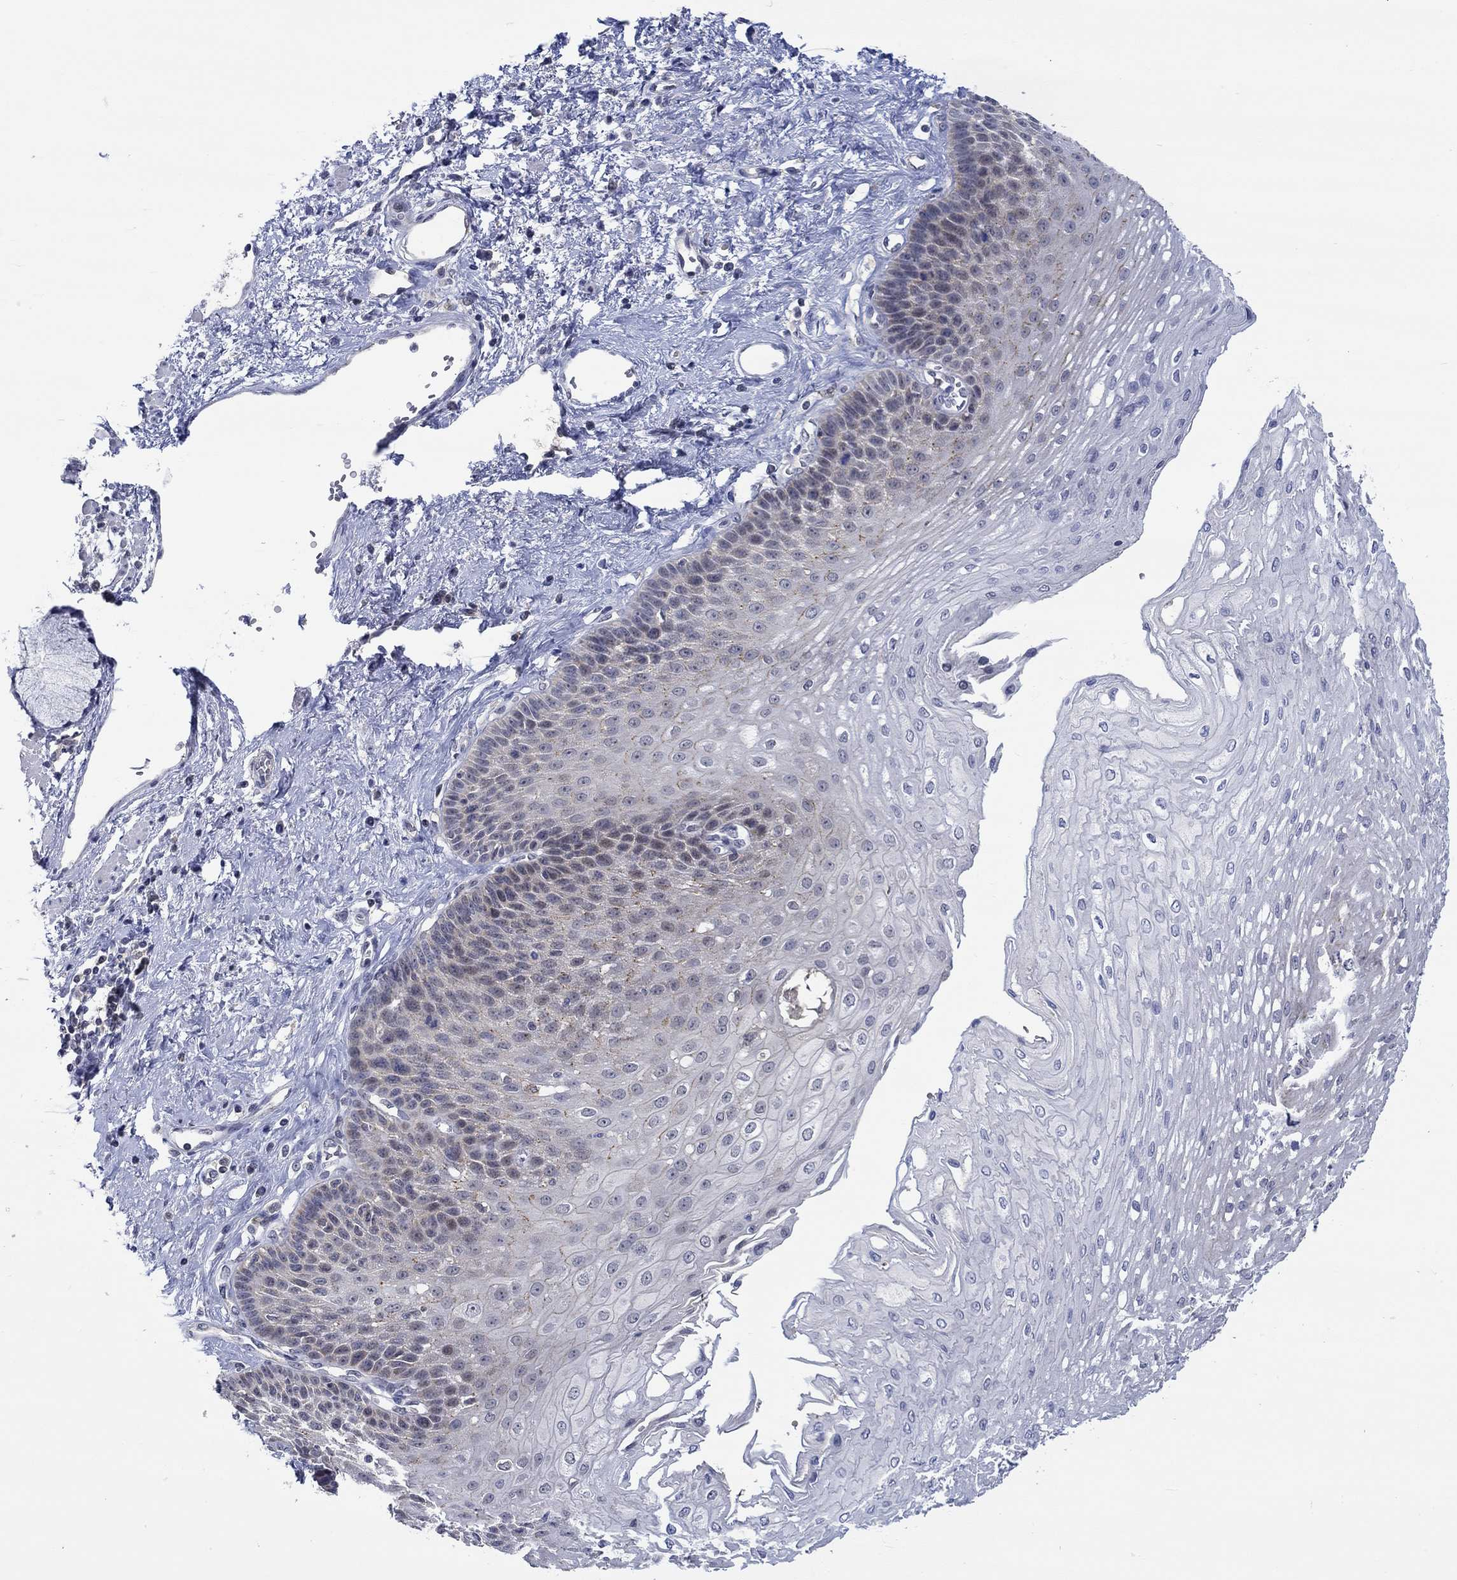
{"staining": {"intensity": "moderate", "quantity": "<25%", "location": "cytoplasmic/membranous"}, "tissue": "esophagus", "cell_type": "Squamous epithelial cells", "image_type": "normal", "snomed": [{"axis": "morphology", "description": "Normal tissue, NOS"}, {"axis": "topography", "description": "Esophagus"}], "caption": "Esophagus stained for a protein (brown) reveals moderate cytoplasmic/membranous positive expression in approximately <25% of squamous epithelial cells.", "gene": "WASF1", "patient": {"sex": "female", "age": 62}}